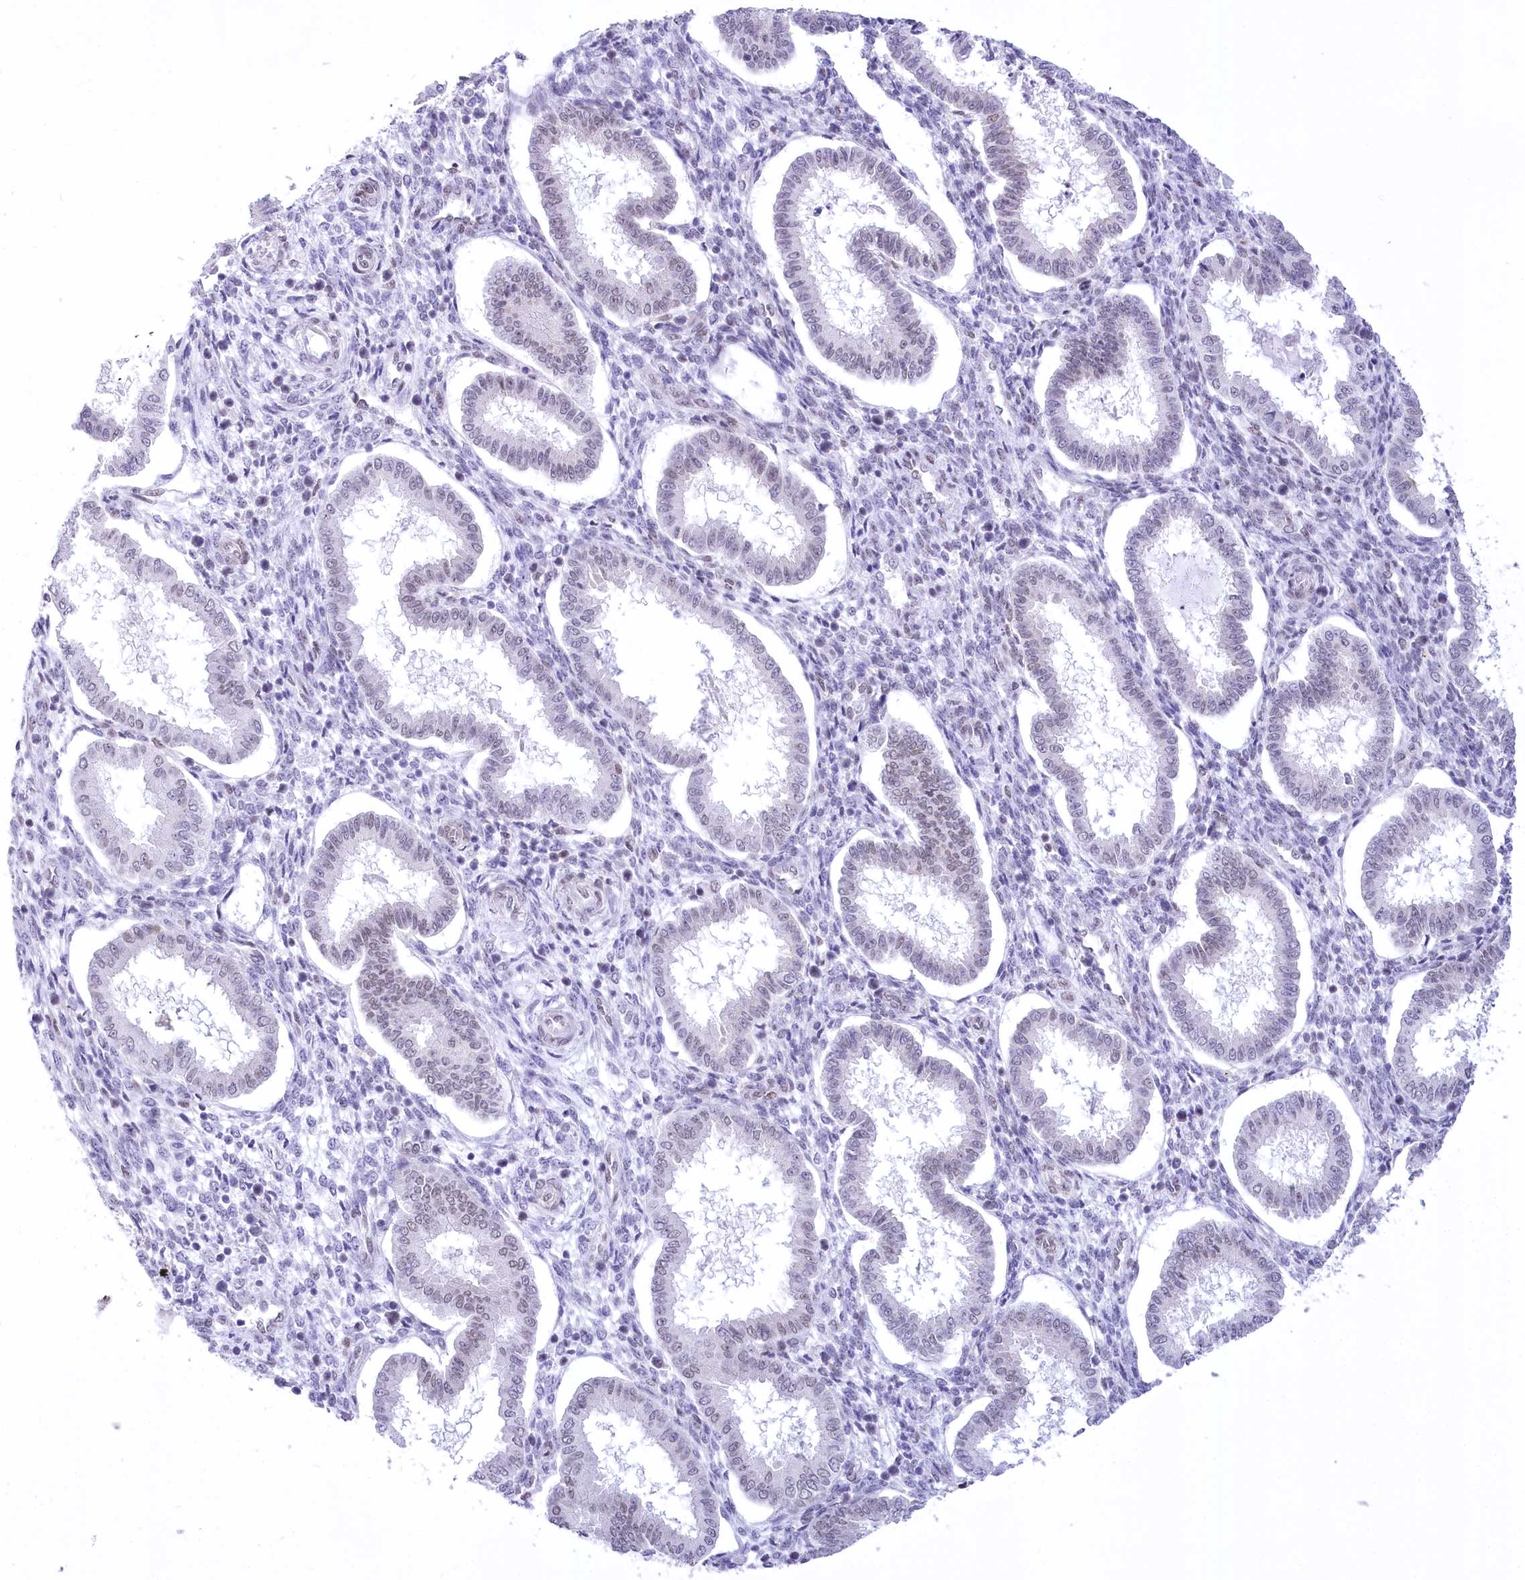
{"staining": {"intensity": "weak", "quantity": "<25%", "location": "nuclear"}, "tissue": "endometrium", "cell_type": "Cells in endometrial stroma", "image_type": "normal", "snomed": [{"axis": "morphology", "description": "Normal tissue, NOS"}, {"axis": "topography", "description": "Endometrium"}], "caption": "A photomicrograph of endometrium stained for a protein demonstrates no brown staining in cells in endometrial stroma.", "gene": "HNRNPA0", "patient": {"sex": "female", "age": 24}}